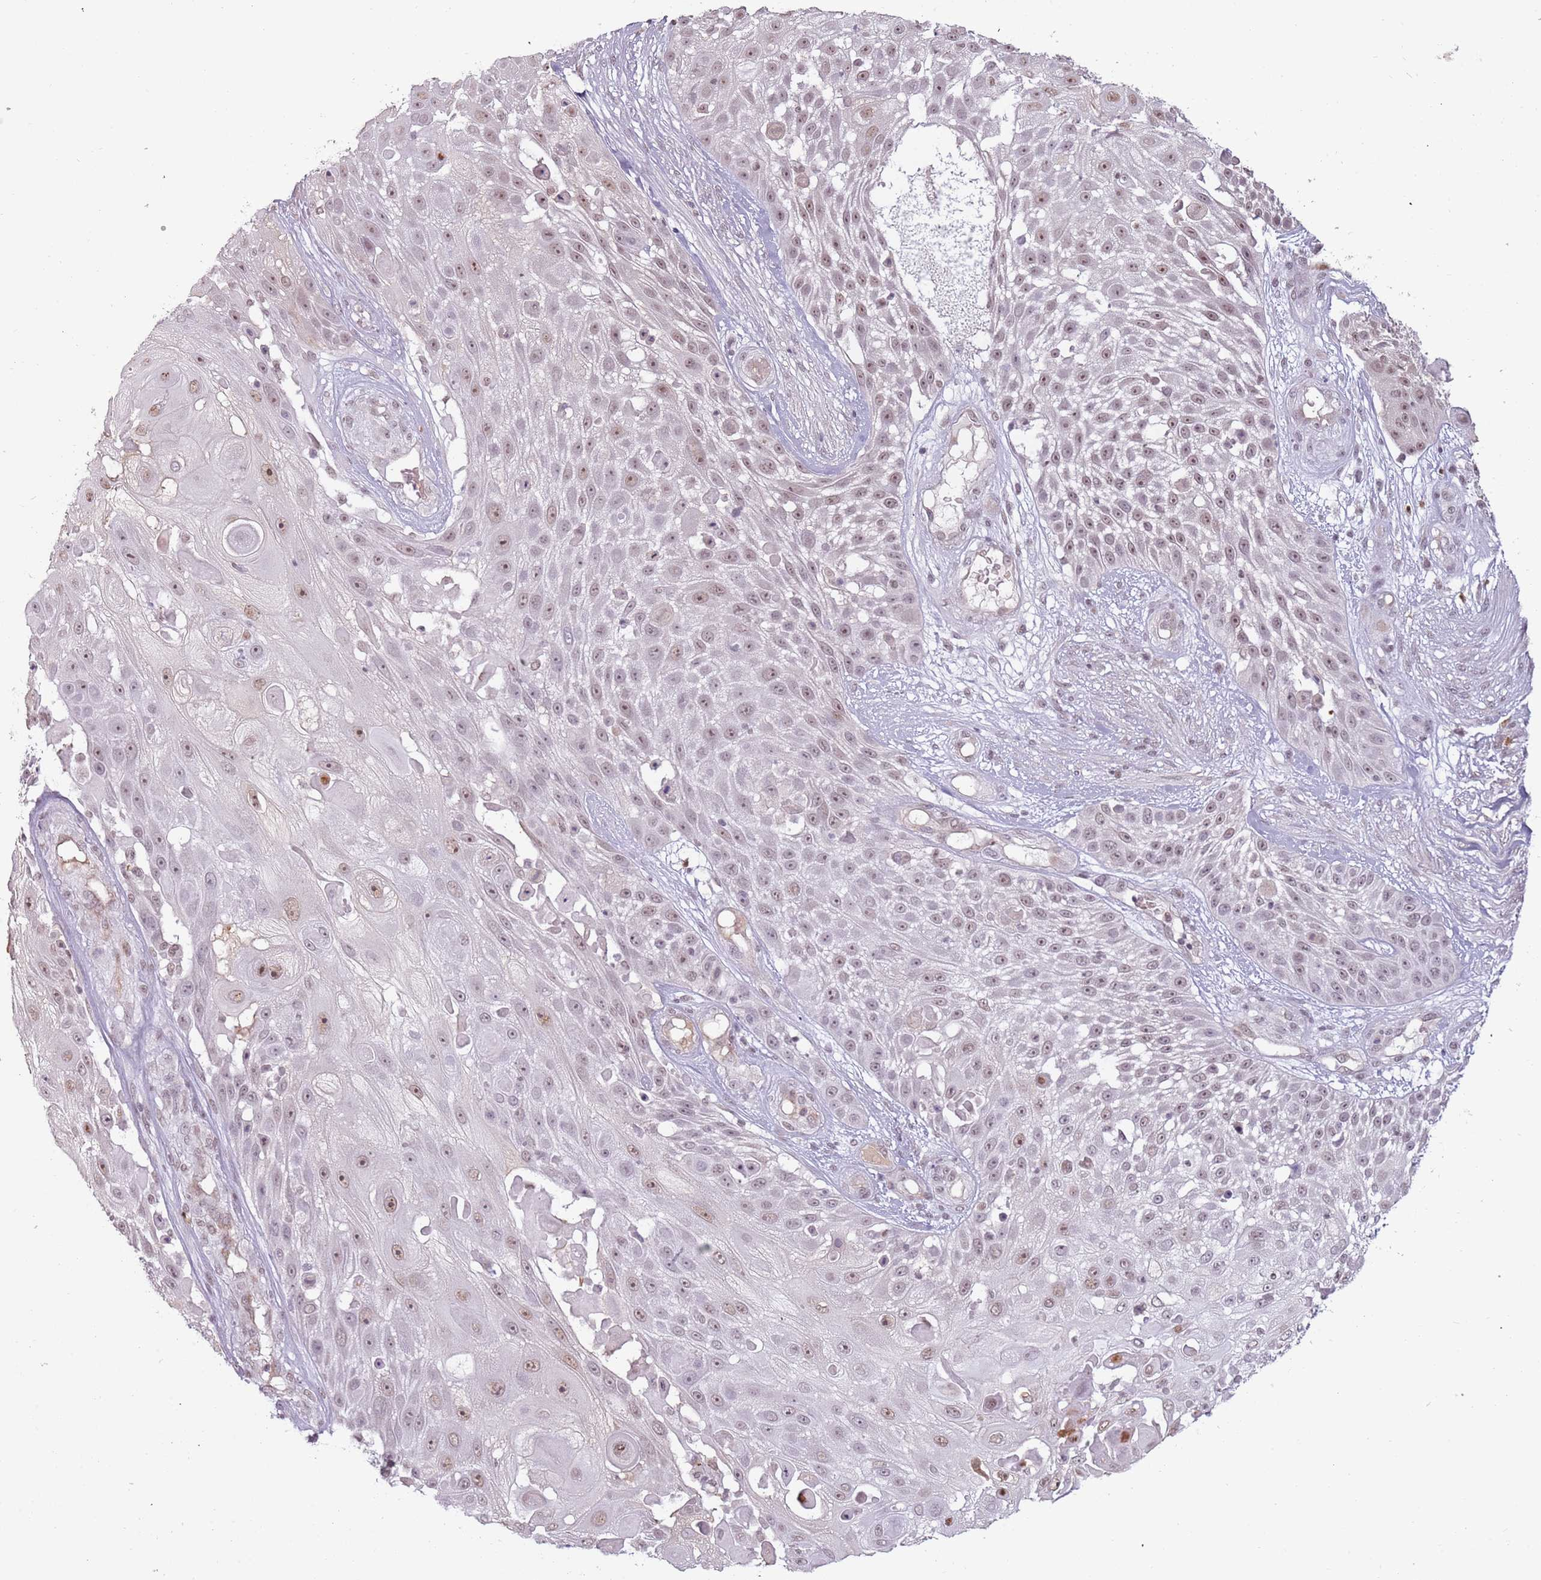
{"staining": {"intensity": "weak", "quantity": "25%-75%", "location": "nuclear"}, "tissue": "skin cancer", "cell_type": "Tumor cells", "image_type": "cancer", "snomed": [{"axis": "morphology", "description": "Squamous cell carcinoma, NOS"}, {"axis": "topography", "description": "Skin"}], "caption": "Tumor cells reveal low levels of weak nuclear expression in approximately 25%-75% of cells in human squamous cell carcinoma (skin). (Brightfield microscopy of DAB IHC at high magnification).", "gene": "REXO4", "patient": {"sex": "female", "age": 86}}